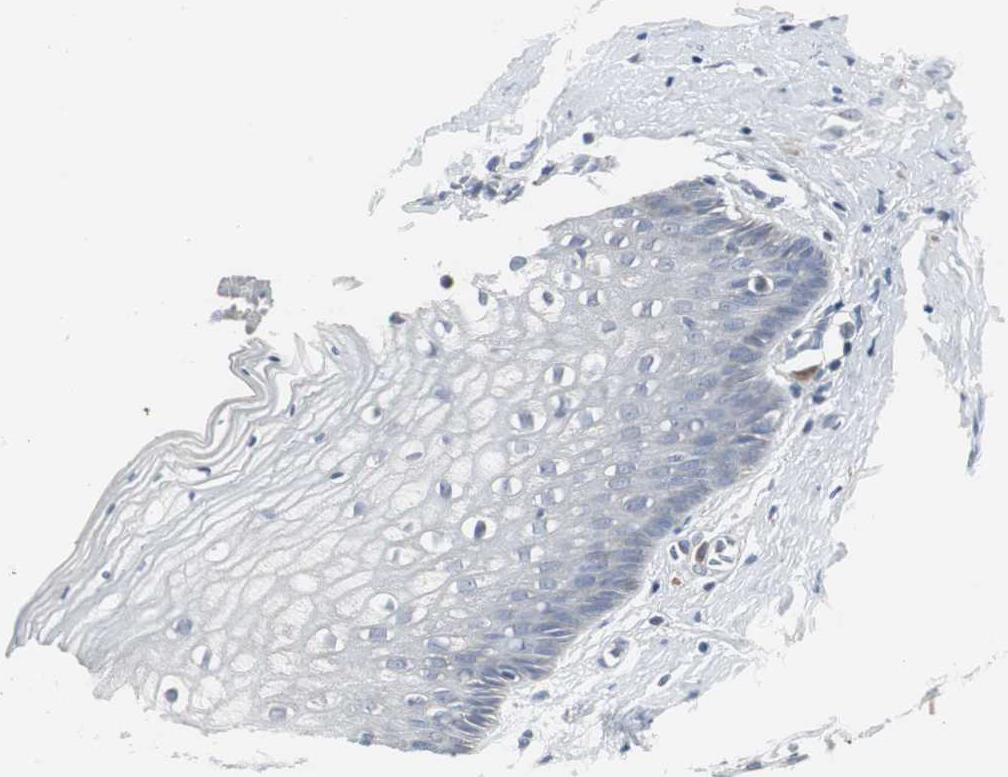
{"staining": {"intensity": "negative", "quantity": "none", "location": "none"}, "tissue": "vagina", "cell_type": "Squamous epithelial cells", "image_type": "normal", "snomed": [{"axis": "morphology", "description": "Normal tissue, NOS"}, {"axis": "topography", "description": "Vagina"}], "caption": "This is an IHC histopathology image of benign human vagina. There is no staining in squamous epithelial cells.", "gene": "NLGN1", "patient": {"sex": "female", "age": 46}}